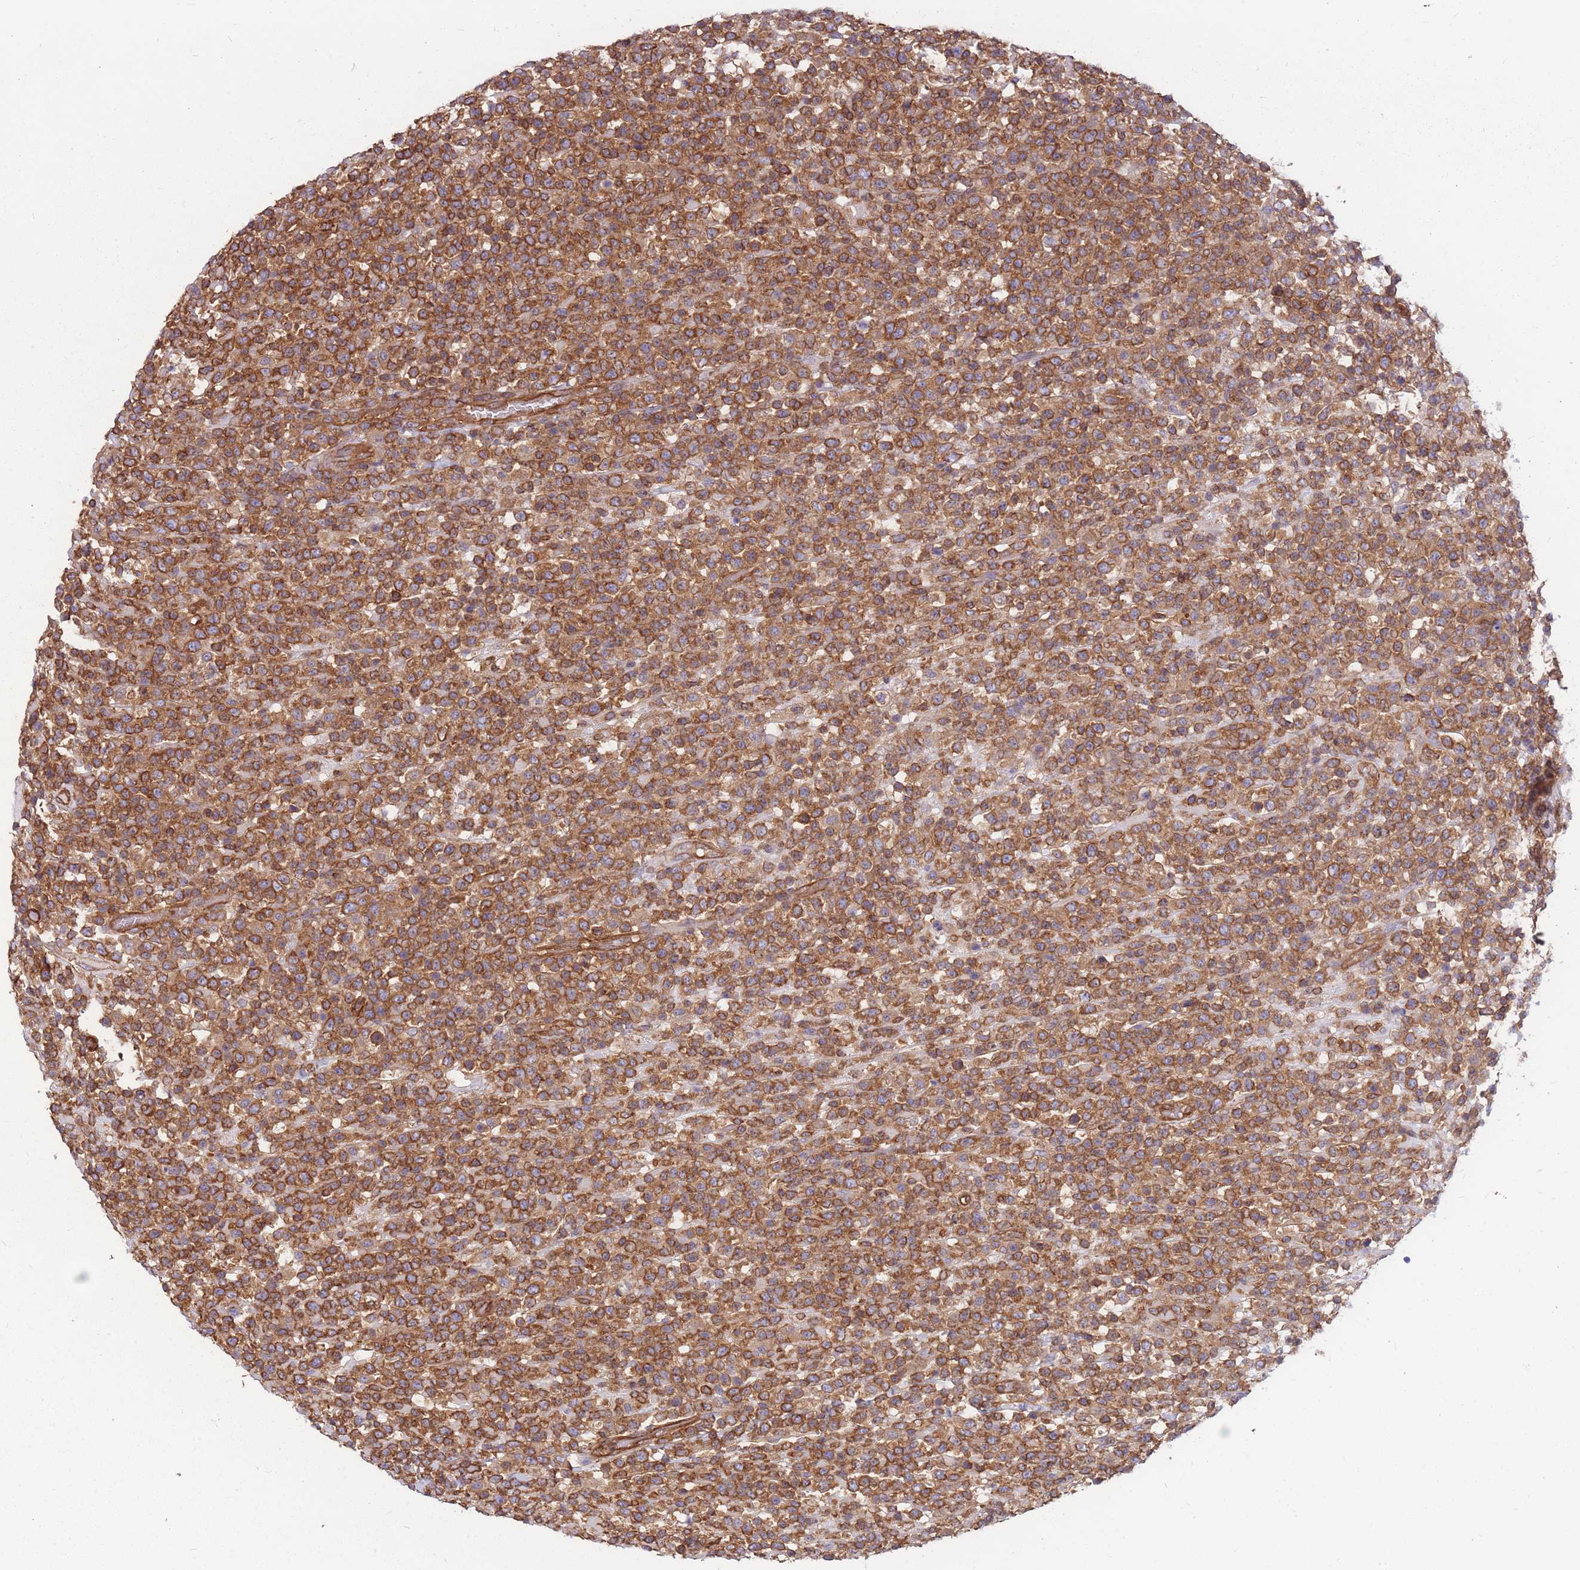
{"staining": {"intensity": "moderate", "quantity": ">75%", "location": "cytoplasmic/membranous"}, "tissue": "lymphoma", "cell_type": "Tumor cells", "image_type": "cancer", "snomed": [{"axis": "morphology", "description": "Malignant lymphoma, non-Hodgkin's type, High grade"}, {"axis": "topography", "description": "Colon"}], "caption": "This is an image of IHC staining of lymphoma, which shows moderate positivity in the cytoplasmic/membranous of tumor cells.", "gene": "GGA1", "patient": {"sex": "female", "age": 53}}